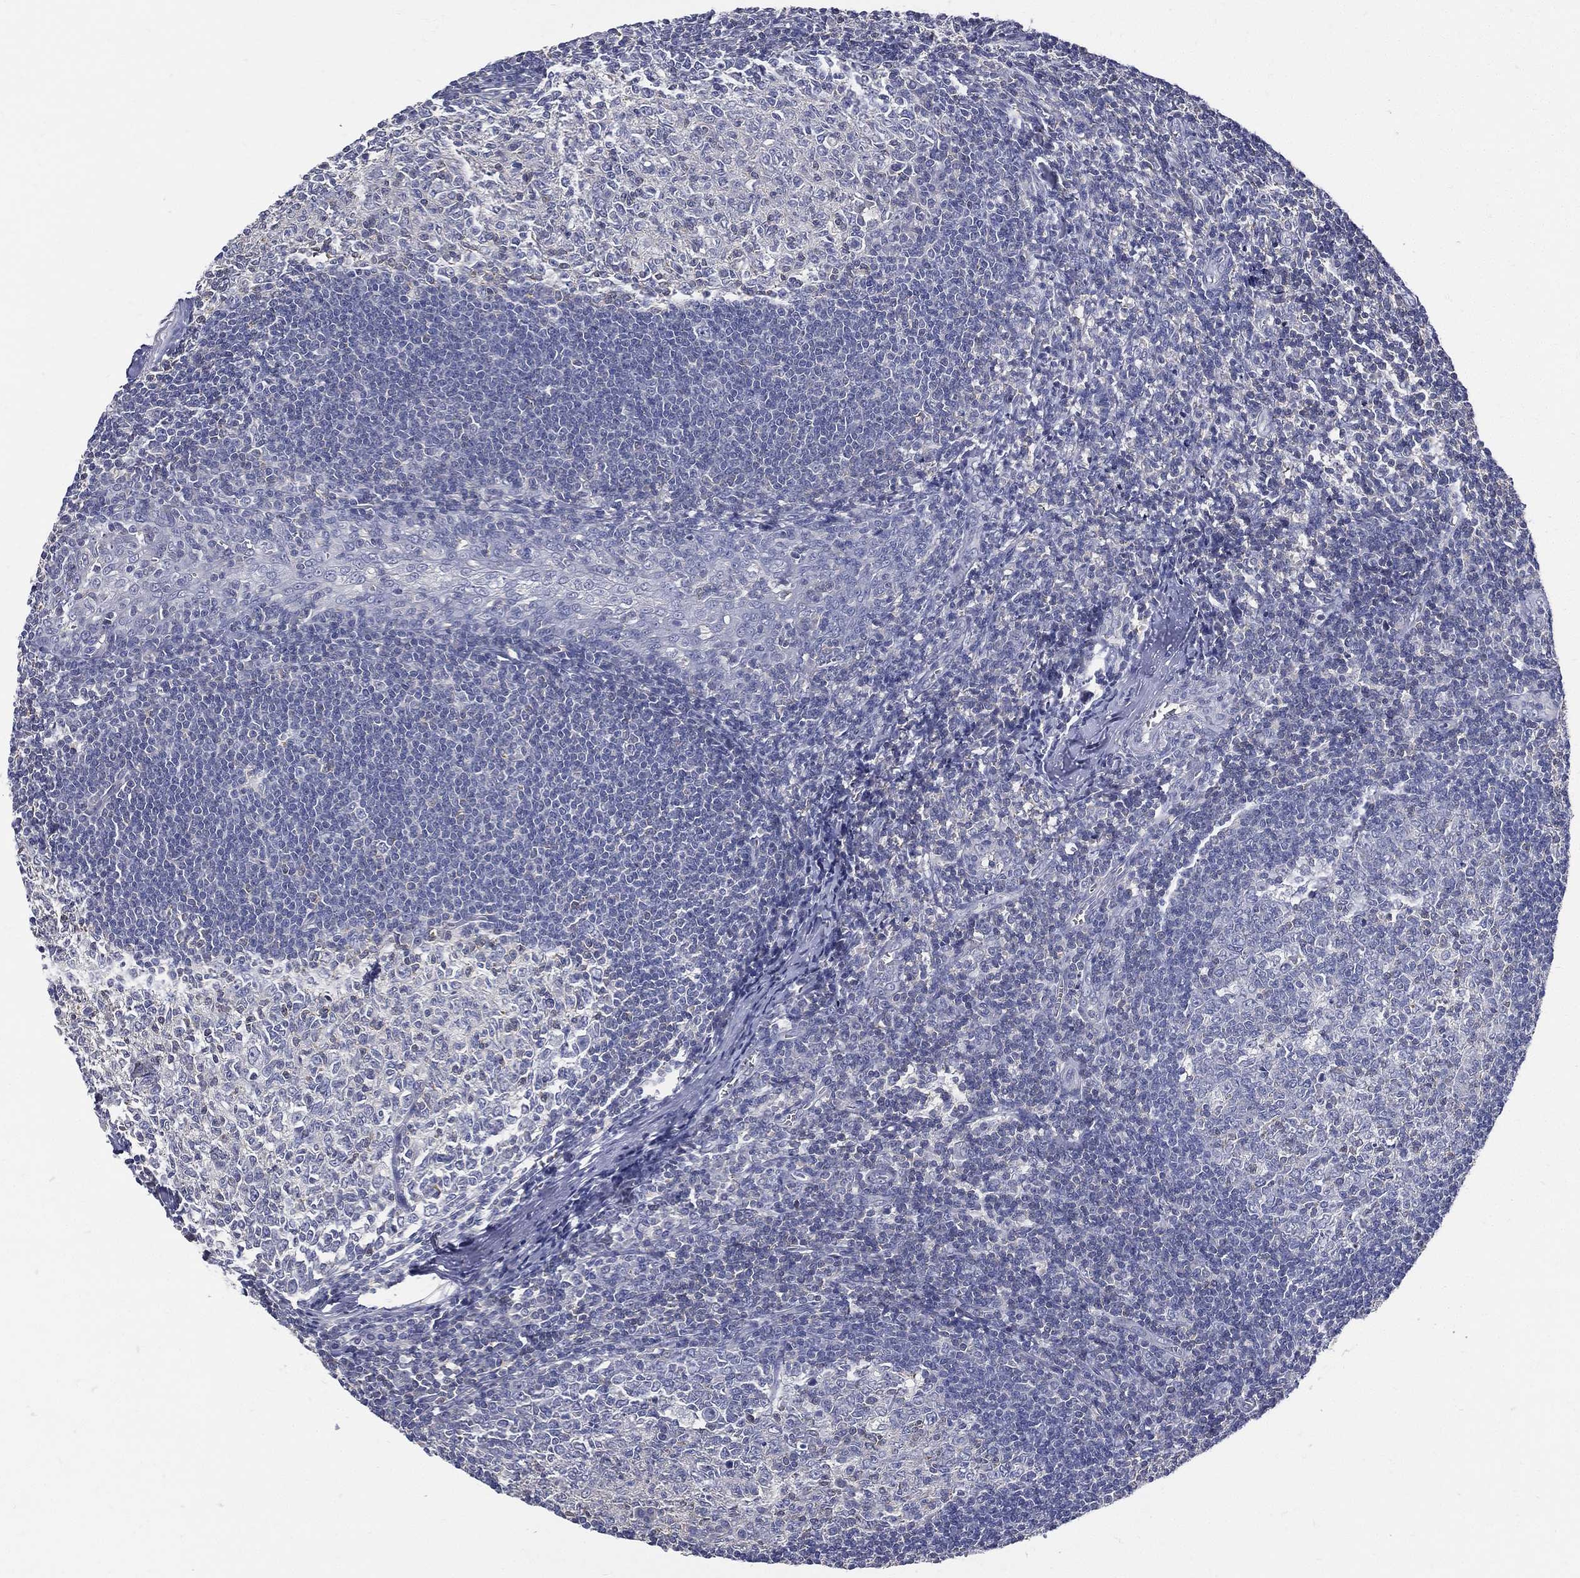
{"staining": {"intensity": "negative", "quantity": "none", "location": "none"}, "tissue": "tonsil", "cell_type": "Germinal center cells", "image_type": "normal", "snomed": [{"axis": "morphology", "description": "Normal tissue, NOS"}, {"axis": "topography", "description": "Tonsil"}], "caption": "Unremarkable tonsil was stained to show a protein in brown. There is no significant staining in germinal center cells.", "gene": "ETNPPL", "patient": {"sex": "male", "age": 33}}